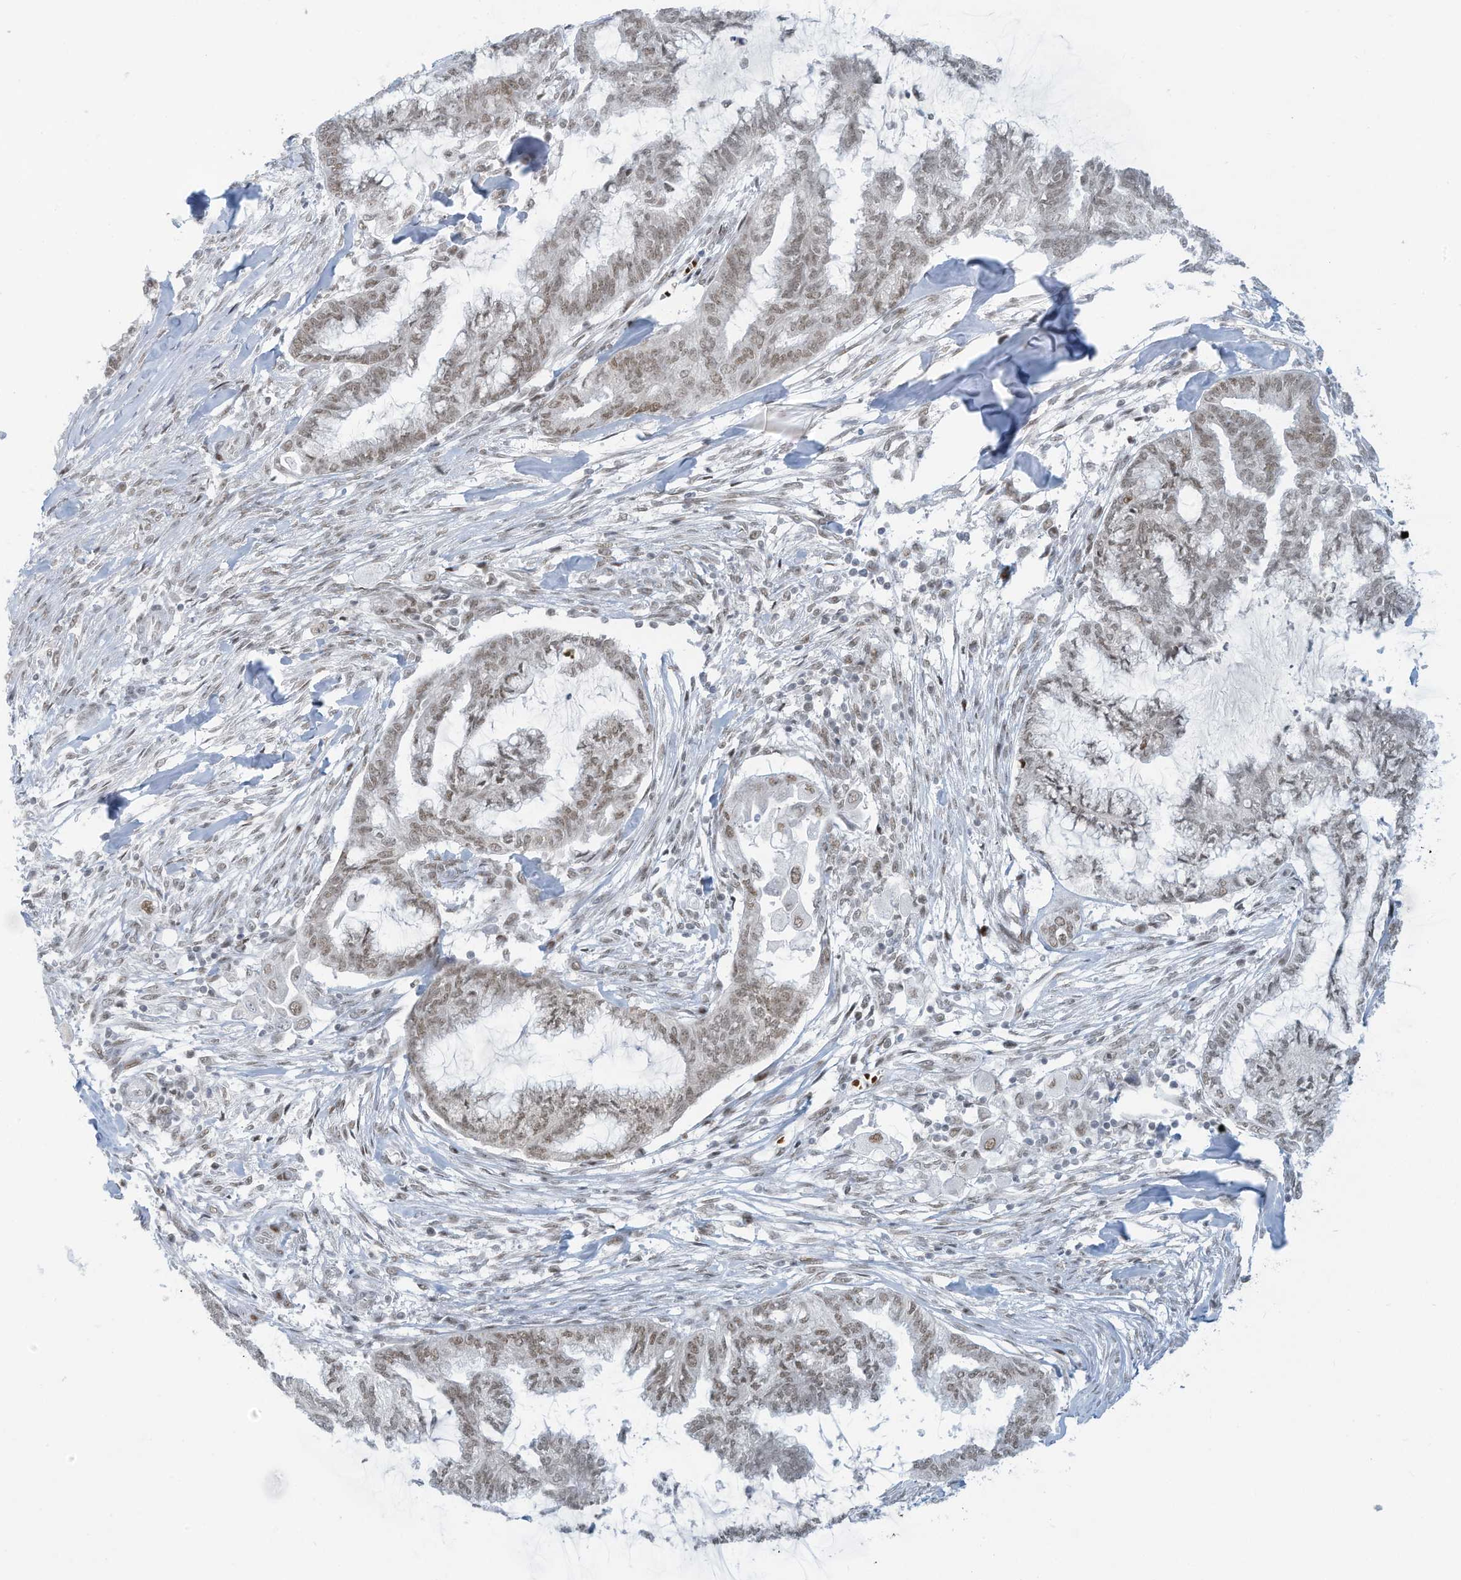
{"staining": {"intensity": "weak", "quantity": ">75%", "location": "nuclear"}, "tissue": "endometrial cancer", "cell_type": "Tumor cells", "image_type": "cancer", "snomed": [{"axis": "morphology", "description": "Adenocarcinoma, NOS"}, {"axis": "topography", "description": "Endometrium"}], "caption": "Weak nuclear expression for a protein is appreciated in approximately >75% of tumor cells of endometrial cancer using immunohistochemistry (IHC).", "gene": "ECT2L", "patient": {"sex": "female", "age": 86}}